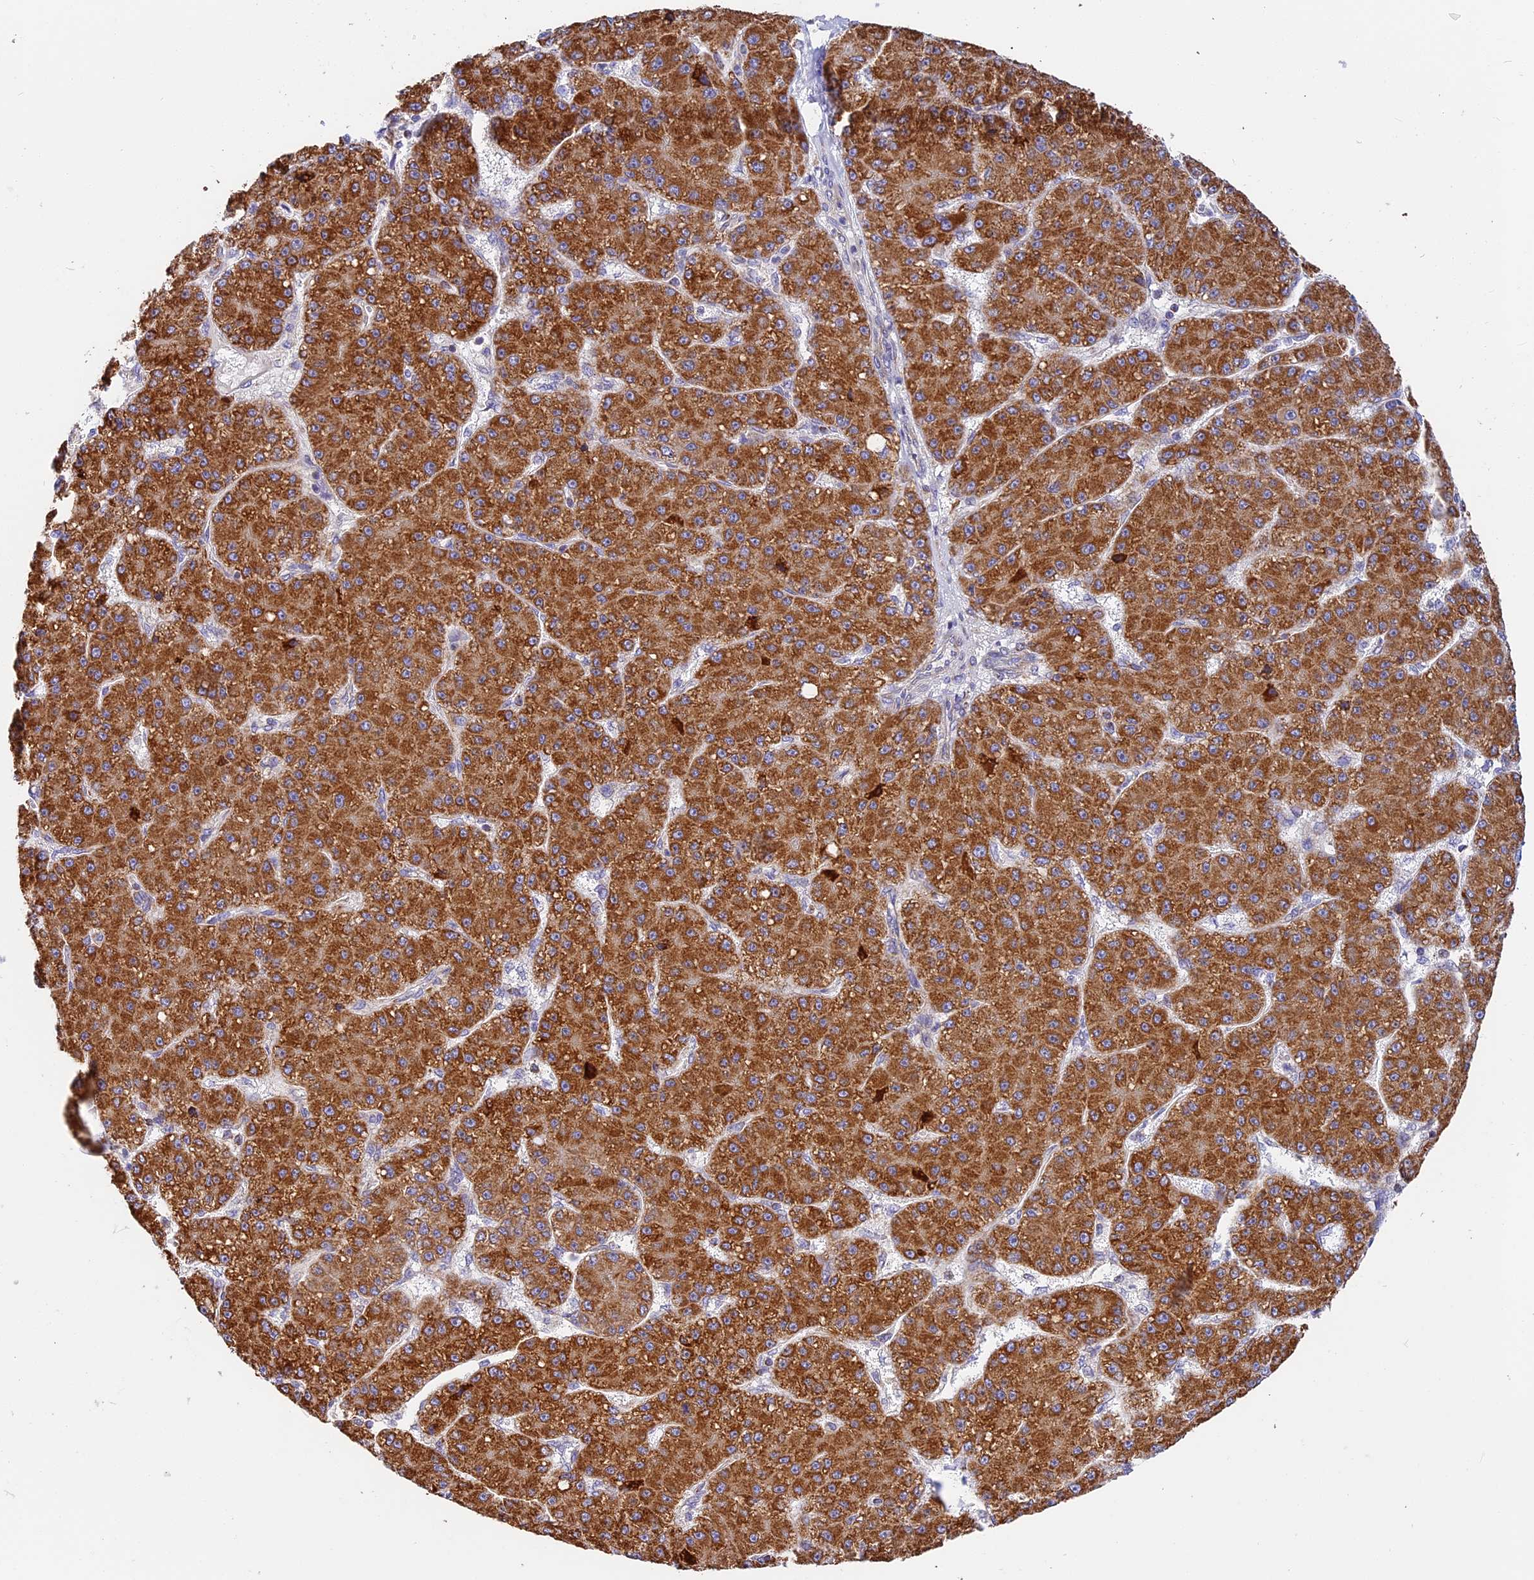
{"staining": {"intensity": "strong", "quantity": ">75%", "location": "cytoplasmic/membranous"}, "tissue": "liver cancer", "cell_type": "Tumor cells", "image_type": "cancer", "snomed": [{"axis": "morphology", "description": "Carcinoma, Hepatocellular, NOS"}, {"axis": "topography", "description": "Liver"}], "caption": "Liver cancer tissue exhibits strong cytoplasmic/membranous staining in about >75% of tumor cells", "gene": "MRAS", "patient": {"sex": "male", "age": 67}}